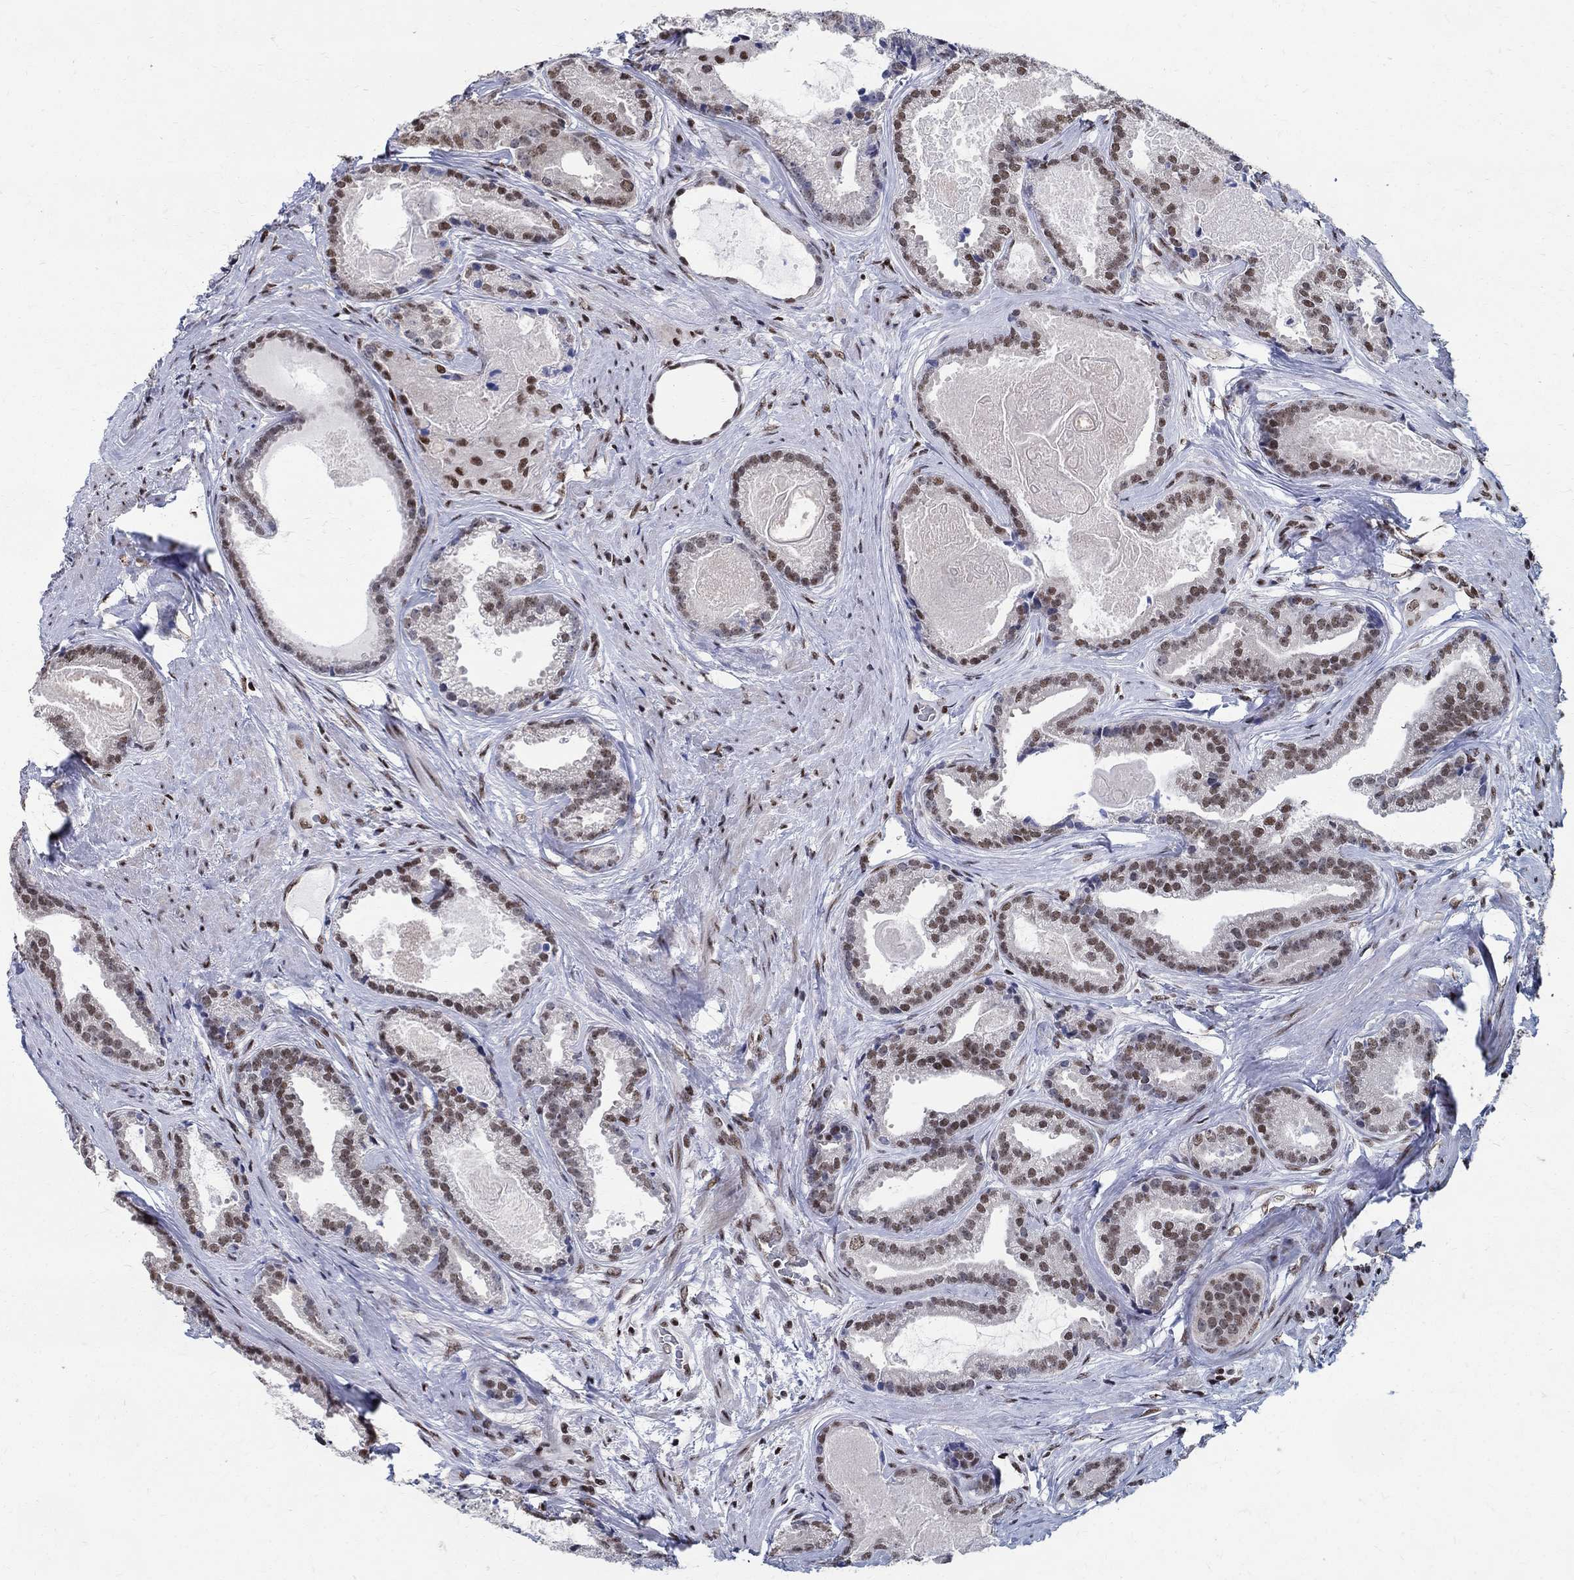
{"staining": {"intensity": "strong", "quantity": "<25%", "location": "nuclear"}, "tissue": "prostate cancer", "cell_type": "Tumor cells", "image_type": "cancer", "snomed": [{"axis": "morphology", "description": "Adenocarcinoma, NOS"}, {"axis": "morphology", "description": "Adenocarcinoma, High grade"}, {"axis": "topography", "description": "Prostate"}], "caption": "There is medium levels of strong nuclear staining in tumor cells of adenocarcinoma (prostate), as demonstrated by immunohistochemical staining (brown color).", "gene": "FBXO16", "patient": {"sex": "male", "age": 64}}